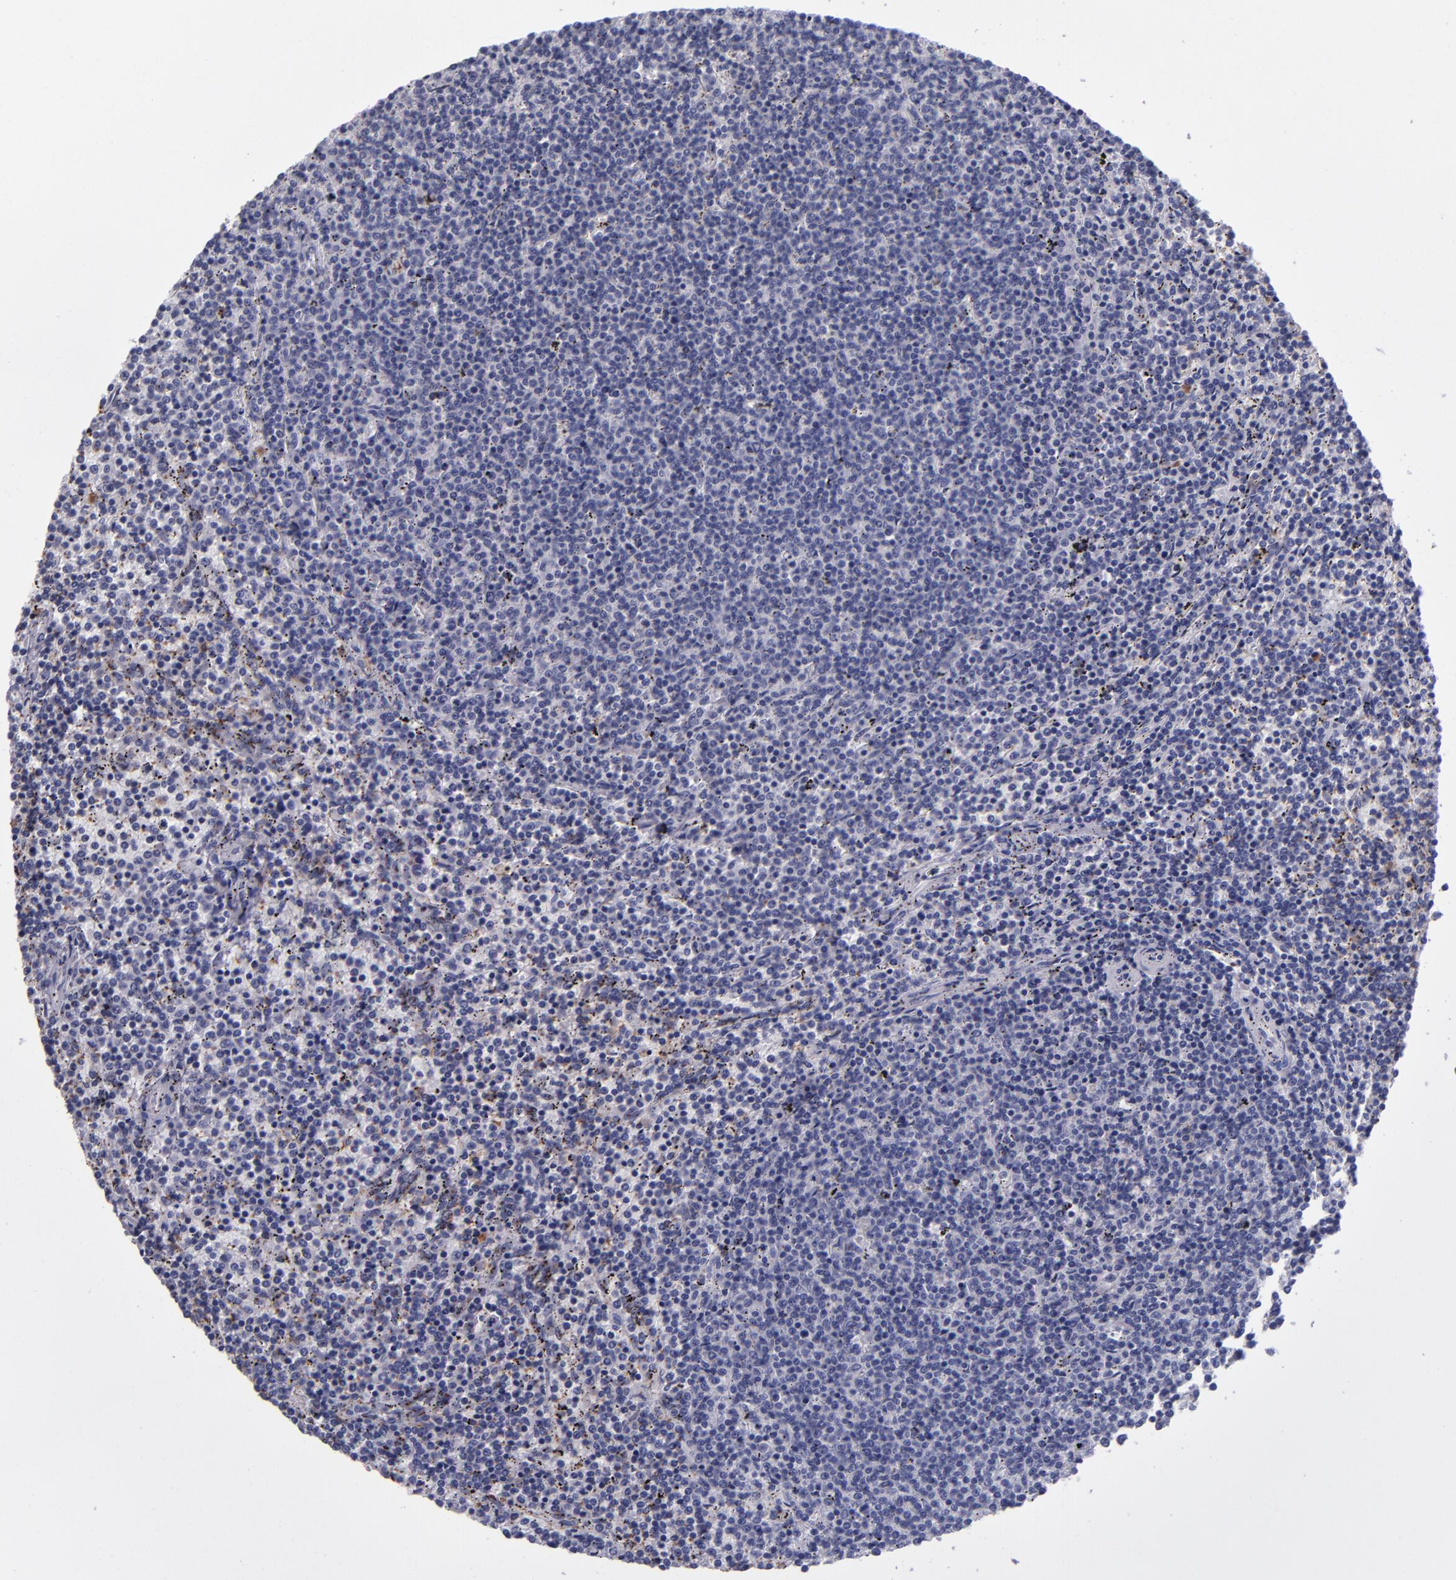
{"staining": {"intensity": "negative", "quantity": "none", "location": "none"}, "tissue": "lymphoma", "cell_type": "Tumor cells", "image_type": "cancer", "snomed": [{"axis": "morphology", "description": "Malignant lymphoma, non-Hodgkin's type, Low grade"}, {"axis": "topography", "description": "Spleen"}], "caption": "A histopathology image of lymphoma stained for a protein displays no brown staining in tumor cells.", "gene": "RAB41", "patient": {"sex": "female", "age": 50}}